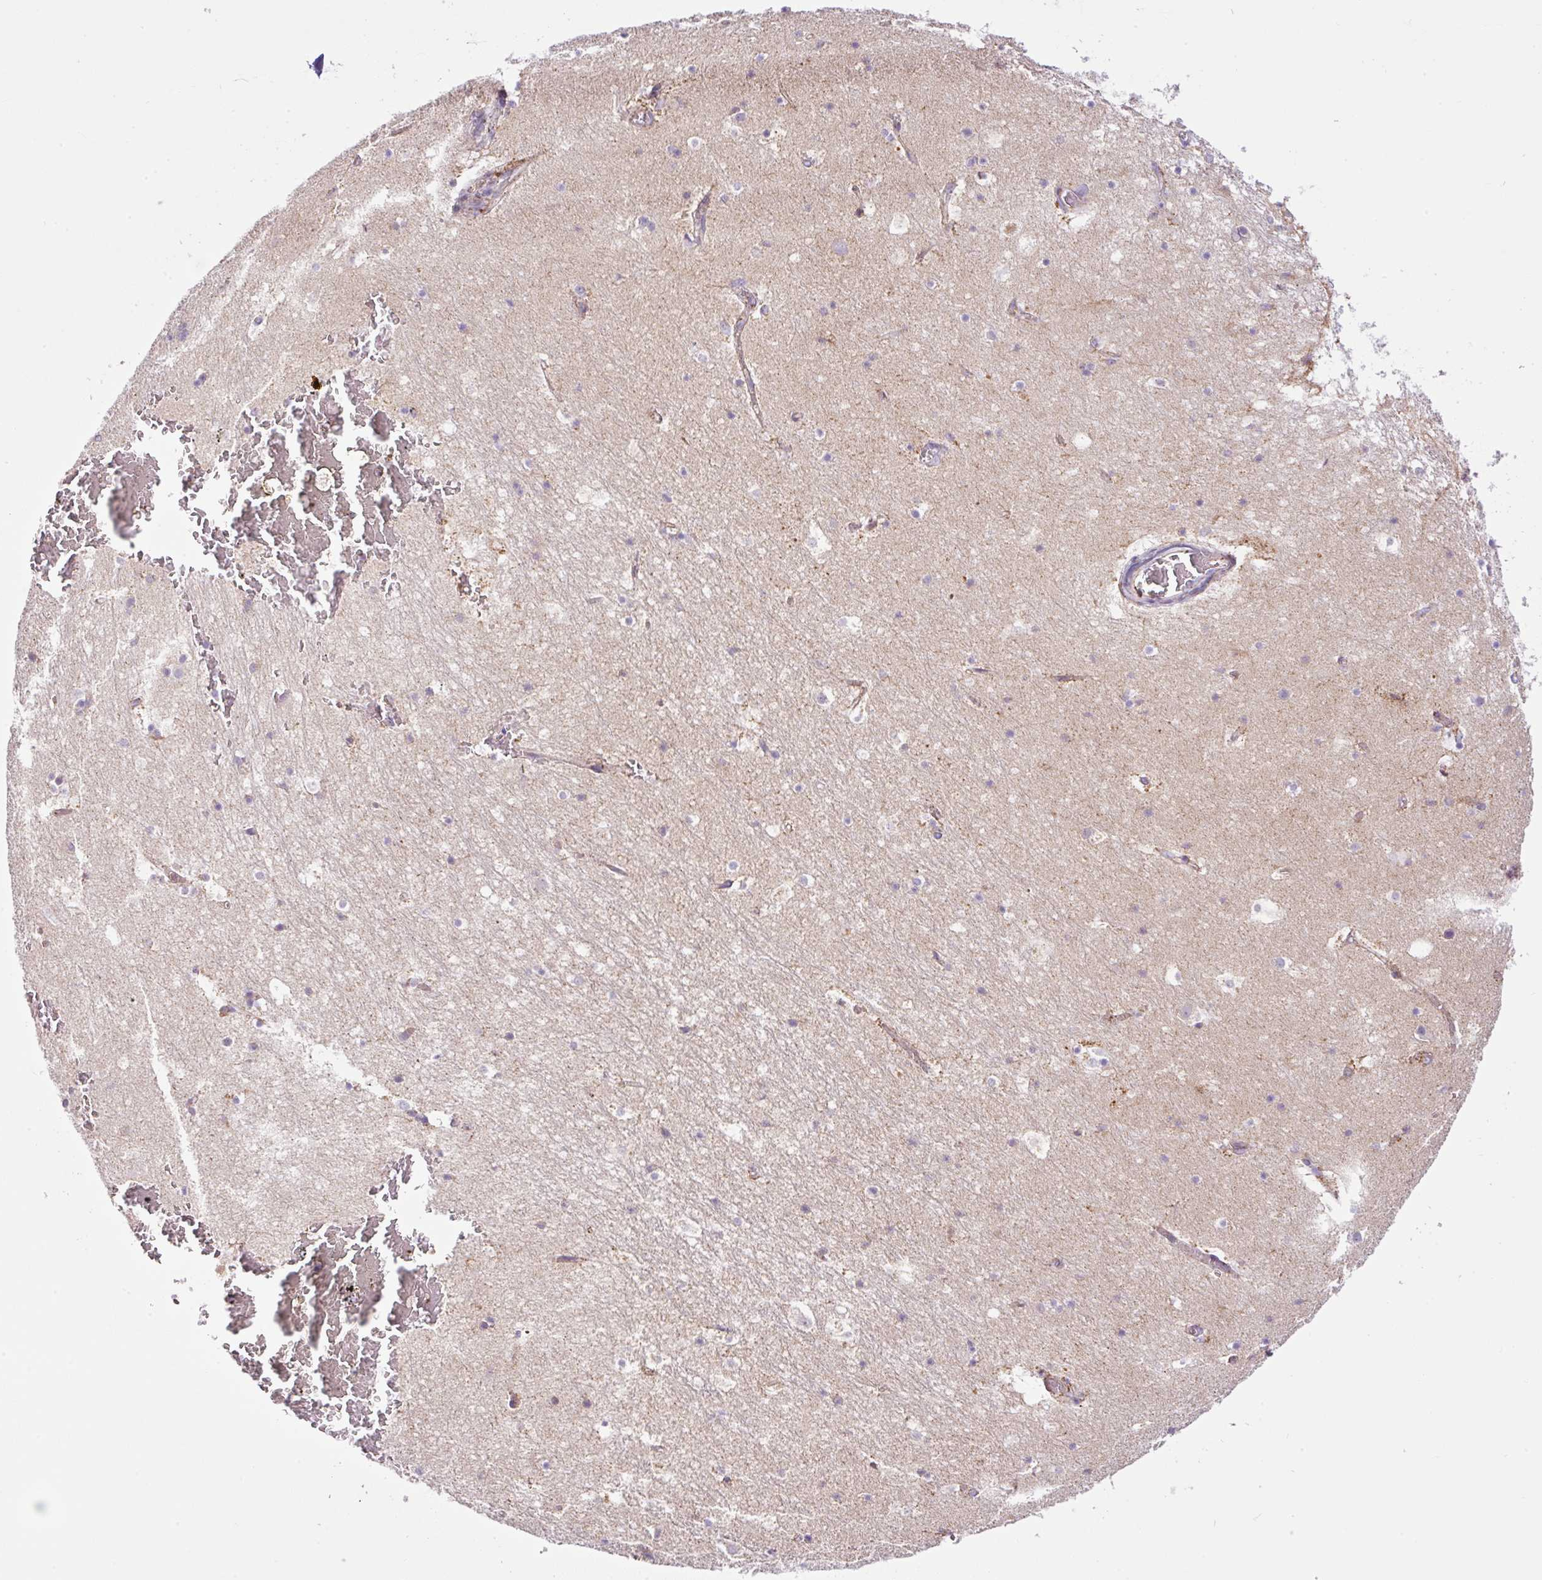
{"staining": {"intensity": "negative", "quantity": "none", "location": "none"}, "tissue": "hippocampus", "cell_type": "Glial cells", "image_type": "normal", "snomed": [{"axis": "morphology", "description": "Normal tissue, NOS"}, {"axis": "topography", "description": "Hippocampus"}], "caption": "The image shows no staining of glial cells in benign hippocampus.", "gene": "NF1", "patient": {"sex": "female", "age": 52}}